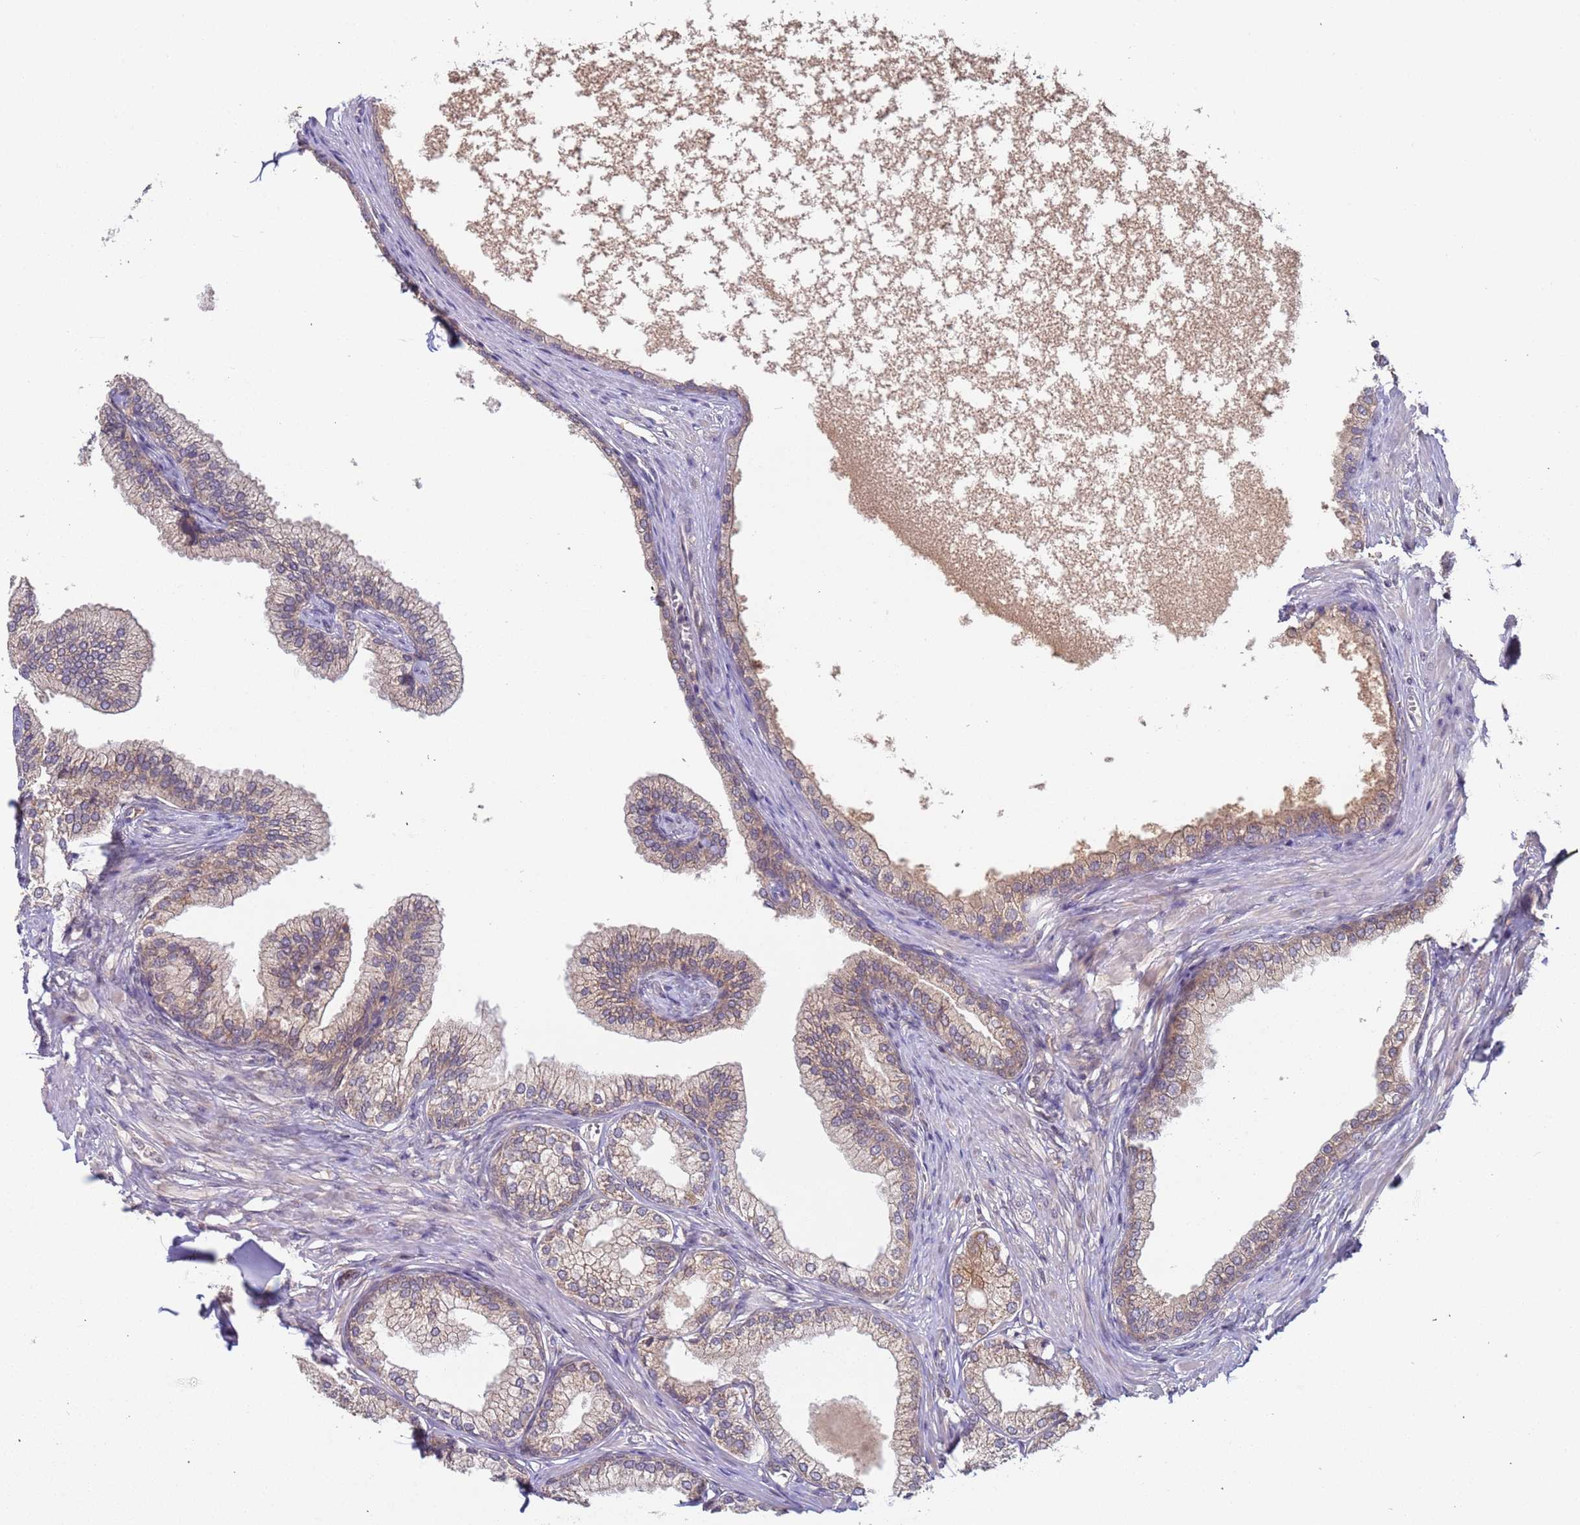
{"staining": {"intensity": "moderate", "quantity": ">75%", "location": "cytoplasmic/membranous"}, "tissue": "prostate", "cell_type": "Glandular cells", "image_type": "normal", "snomed": [{"axis": "morphology", "description": "Normal tissue, NOS"}, {"axis": "morphology", "description": "Urothelial carcinoma, Low grade"}, {"axis": "topography", "description": "Urinary bladder"}, {"axis": "topography", "description": "Prostate"}], "caption": "Immunohistochemistry image of benign prostate: human prostate stained using IHC displays medium levels of moderate protein expression localized specifically in the cytoplasmic/membranous of glandular cells, appearing as a cytoplasmic/membranous brown color.", "gene": "OR5A2", "patient": {"sex": "male", "age": 60}}